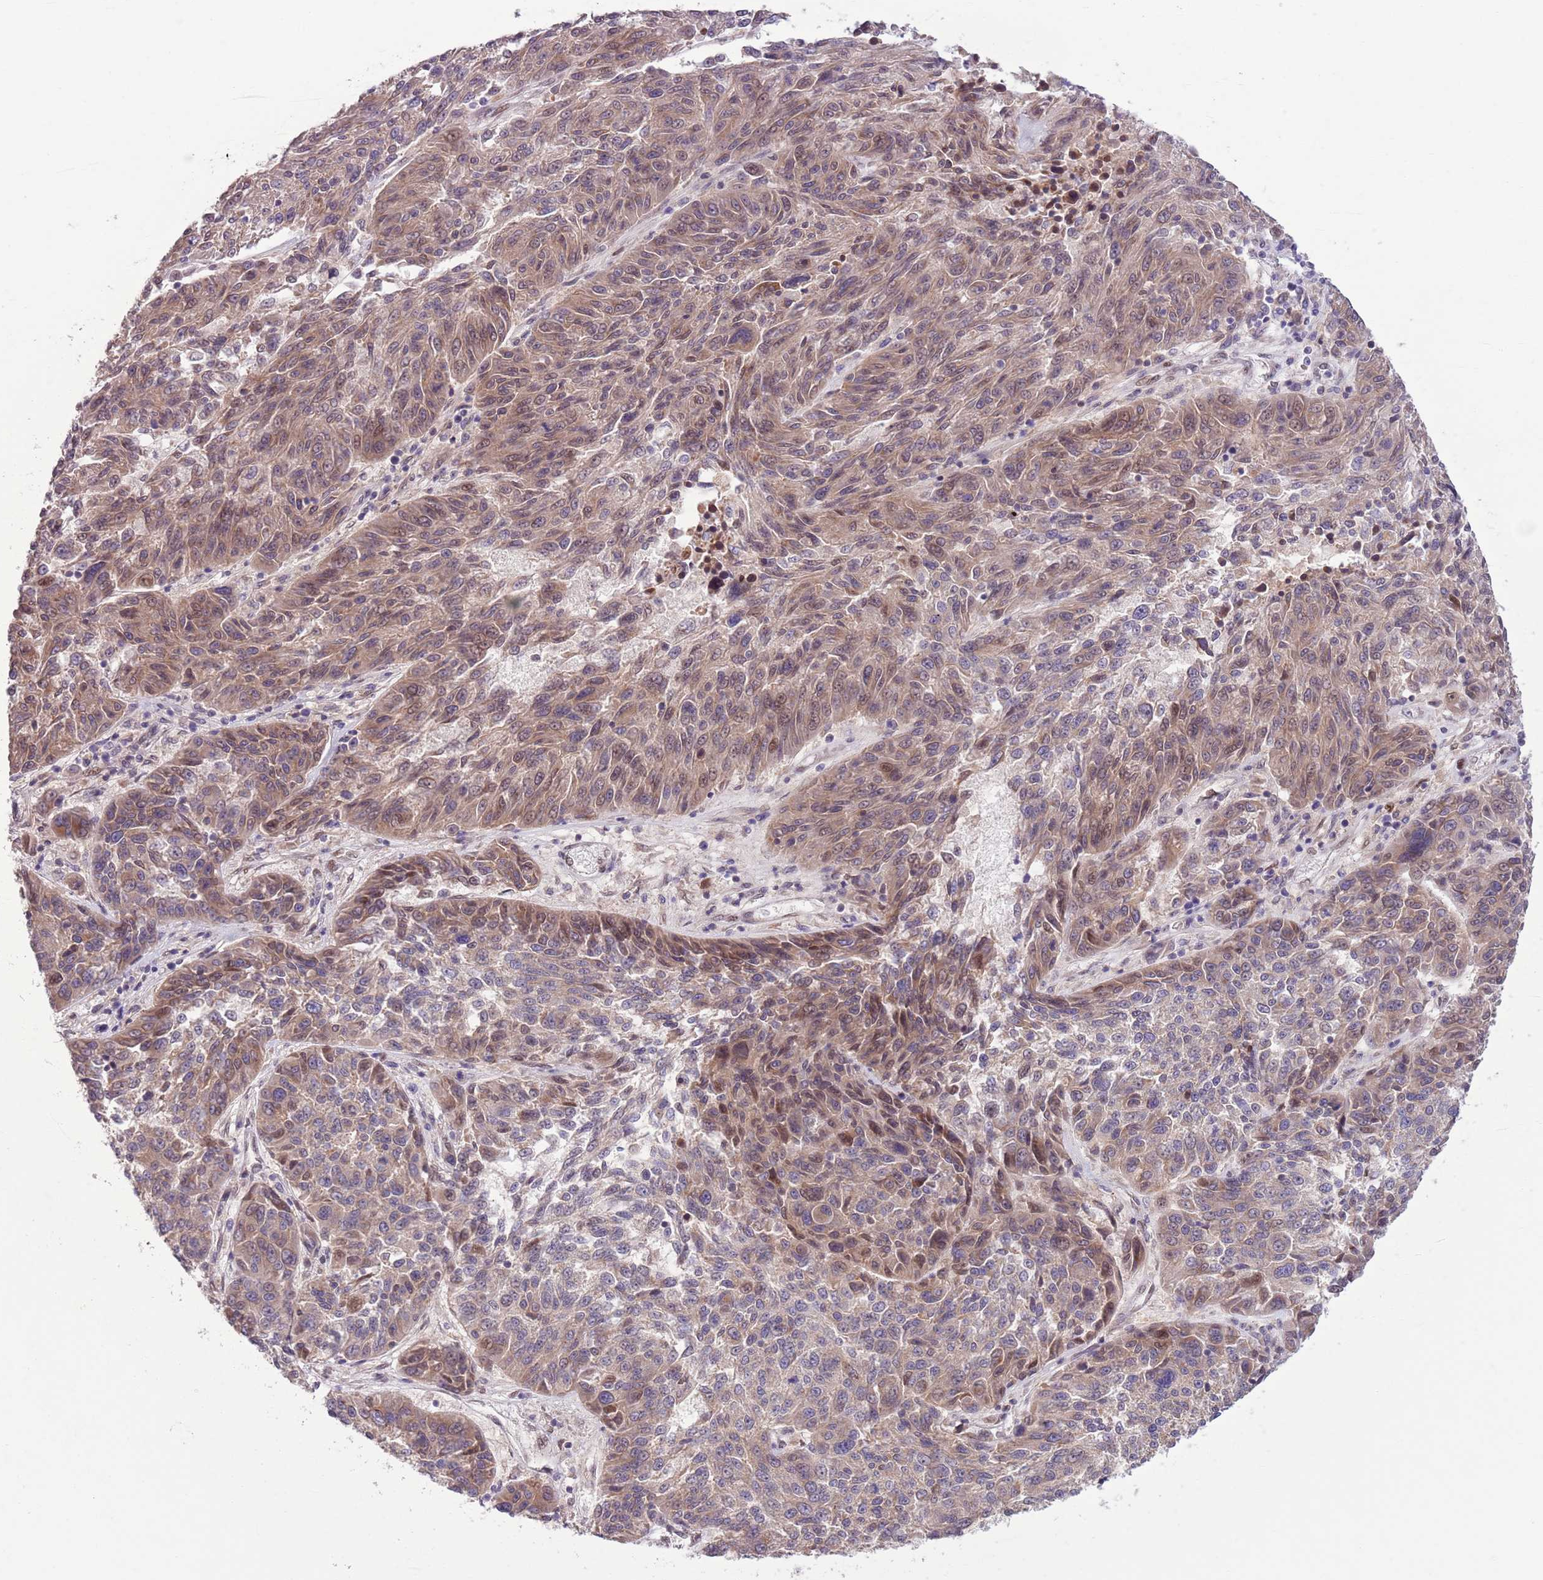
{"staining": {"intensity": "moderate", "quantity": ">75%", "location": "cytoplasmic/membranous,nuclear"}, "tissue": "melanoma", "cell_type": "Tumor cells", "image_type": "cancer", "snomed": [{"axis": "morphology", "description": "Malignant melanoma, NOS"}, {"axis": "topography", "description": "Skin"}], "caption": "Protein expression analysis of human melanoma reveals moderate cytoplasmic/membranous and nuclear staining in approximately >75% of tumor cells.", "gene": "CCND2", "patient": {"sex": "male", "age": 53}}